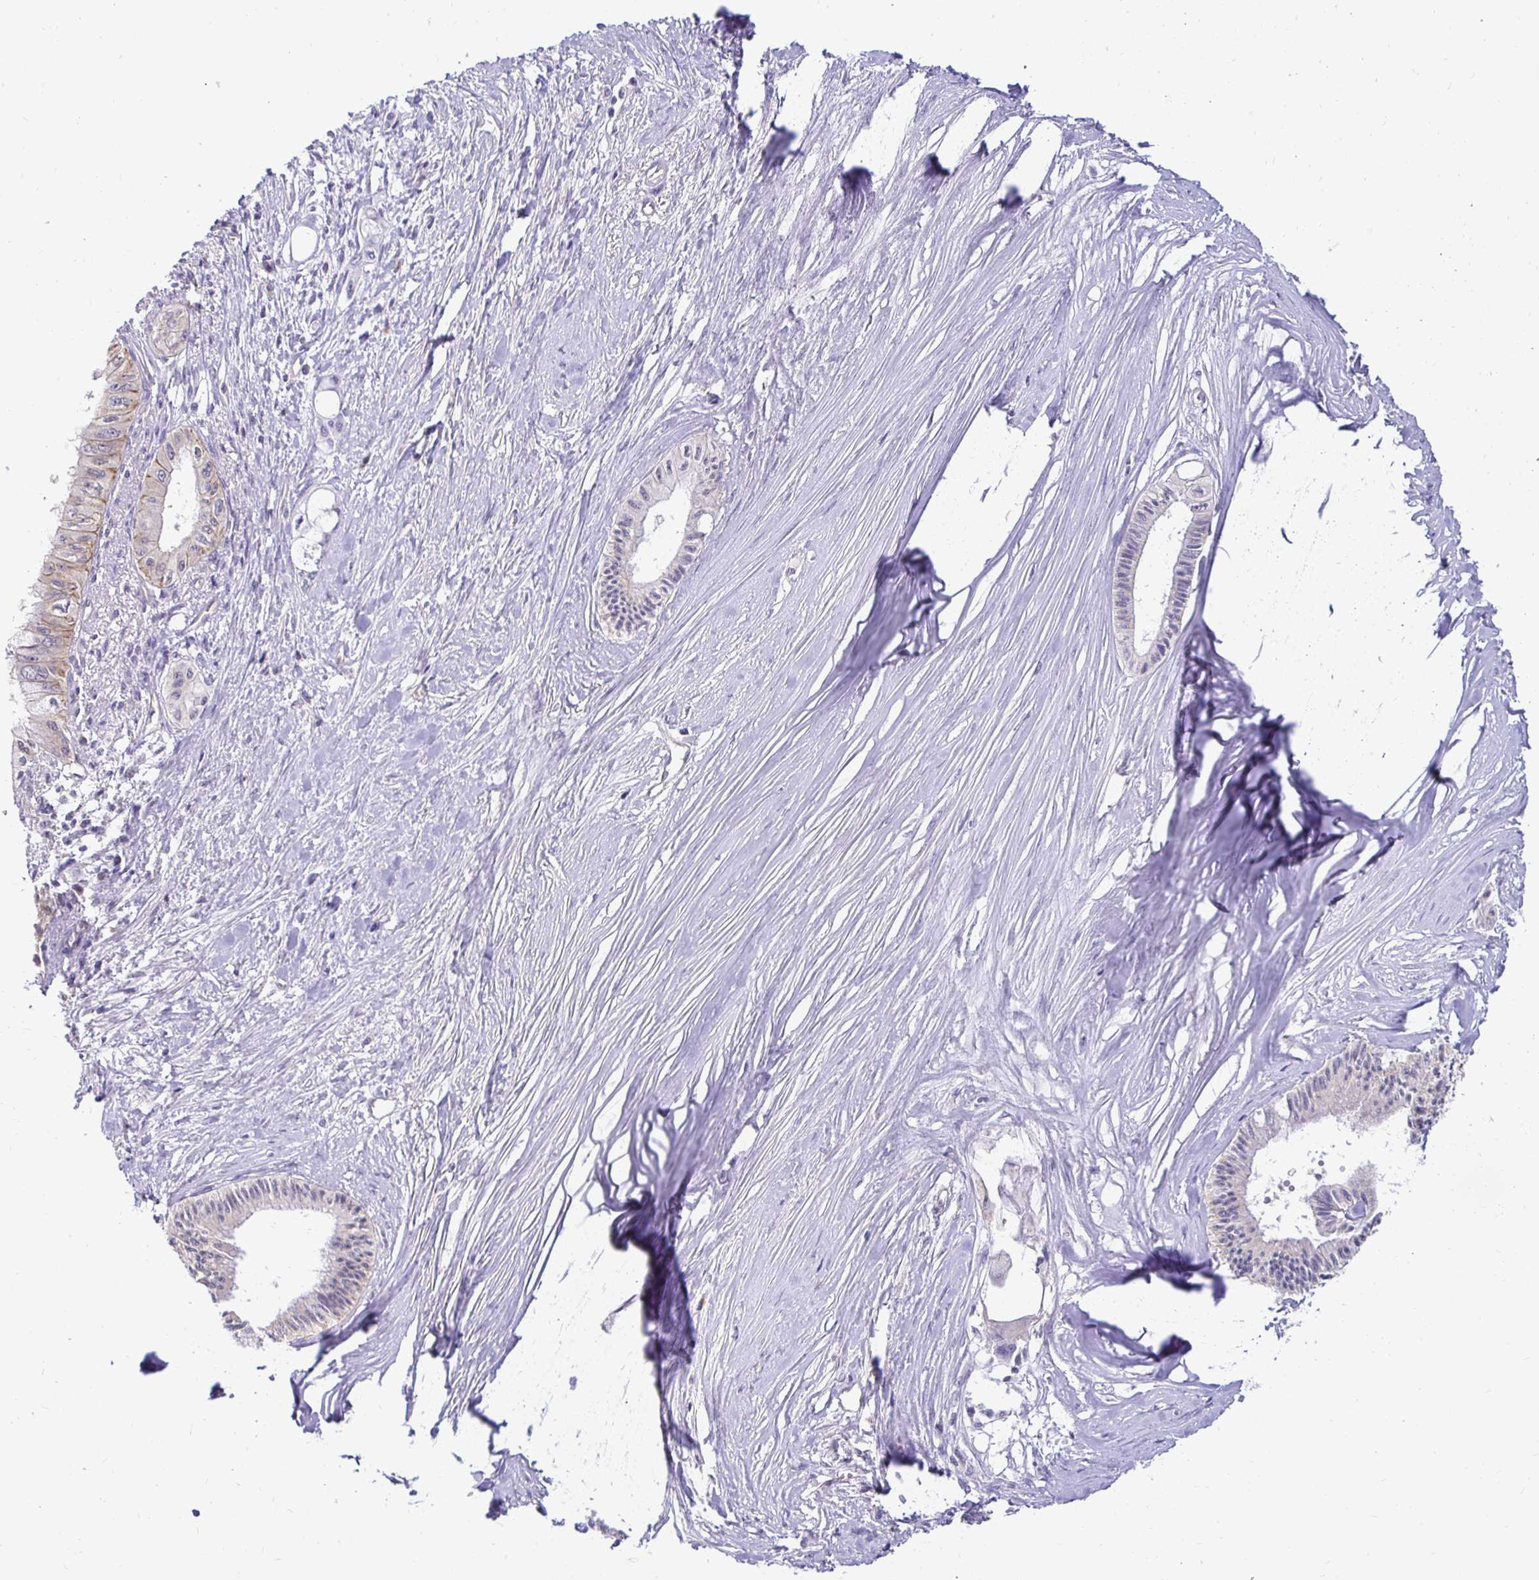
{"staining": {"intensity": "weak", "quantity": "<25%", "location": "cytoplasmic/membranous"}, "tissue": "pancreatic cancer", "cell_type": "Tumor cells", "image_type": "cancer", "snomed": [{"axis": "morphology", "description": "Adenocarcinoma, NOS"}, {"axis": "topography", "description": "Pancreas"}], "caption": "DAB immunohistochemical staining of pancreatic cancer (adenocarcinoma) shows no significant positivity in tumor cells.", "gene": "SLC9A1", "patient": {"sex": "male", "age": 71}}